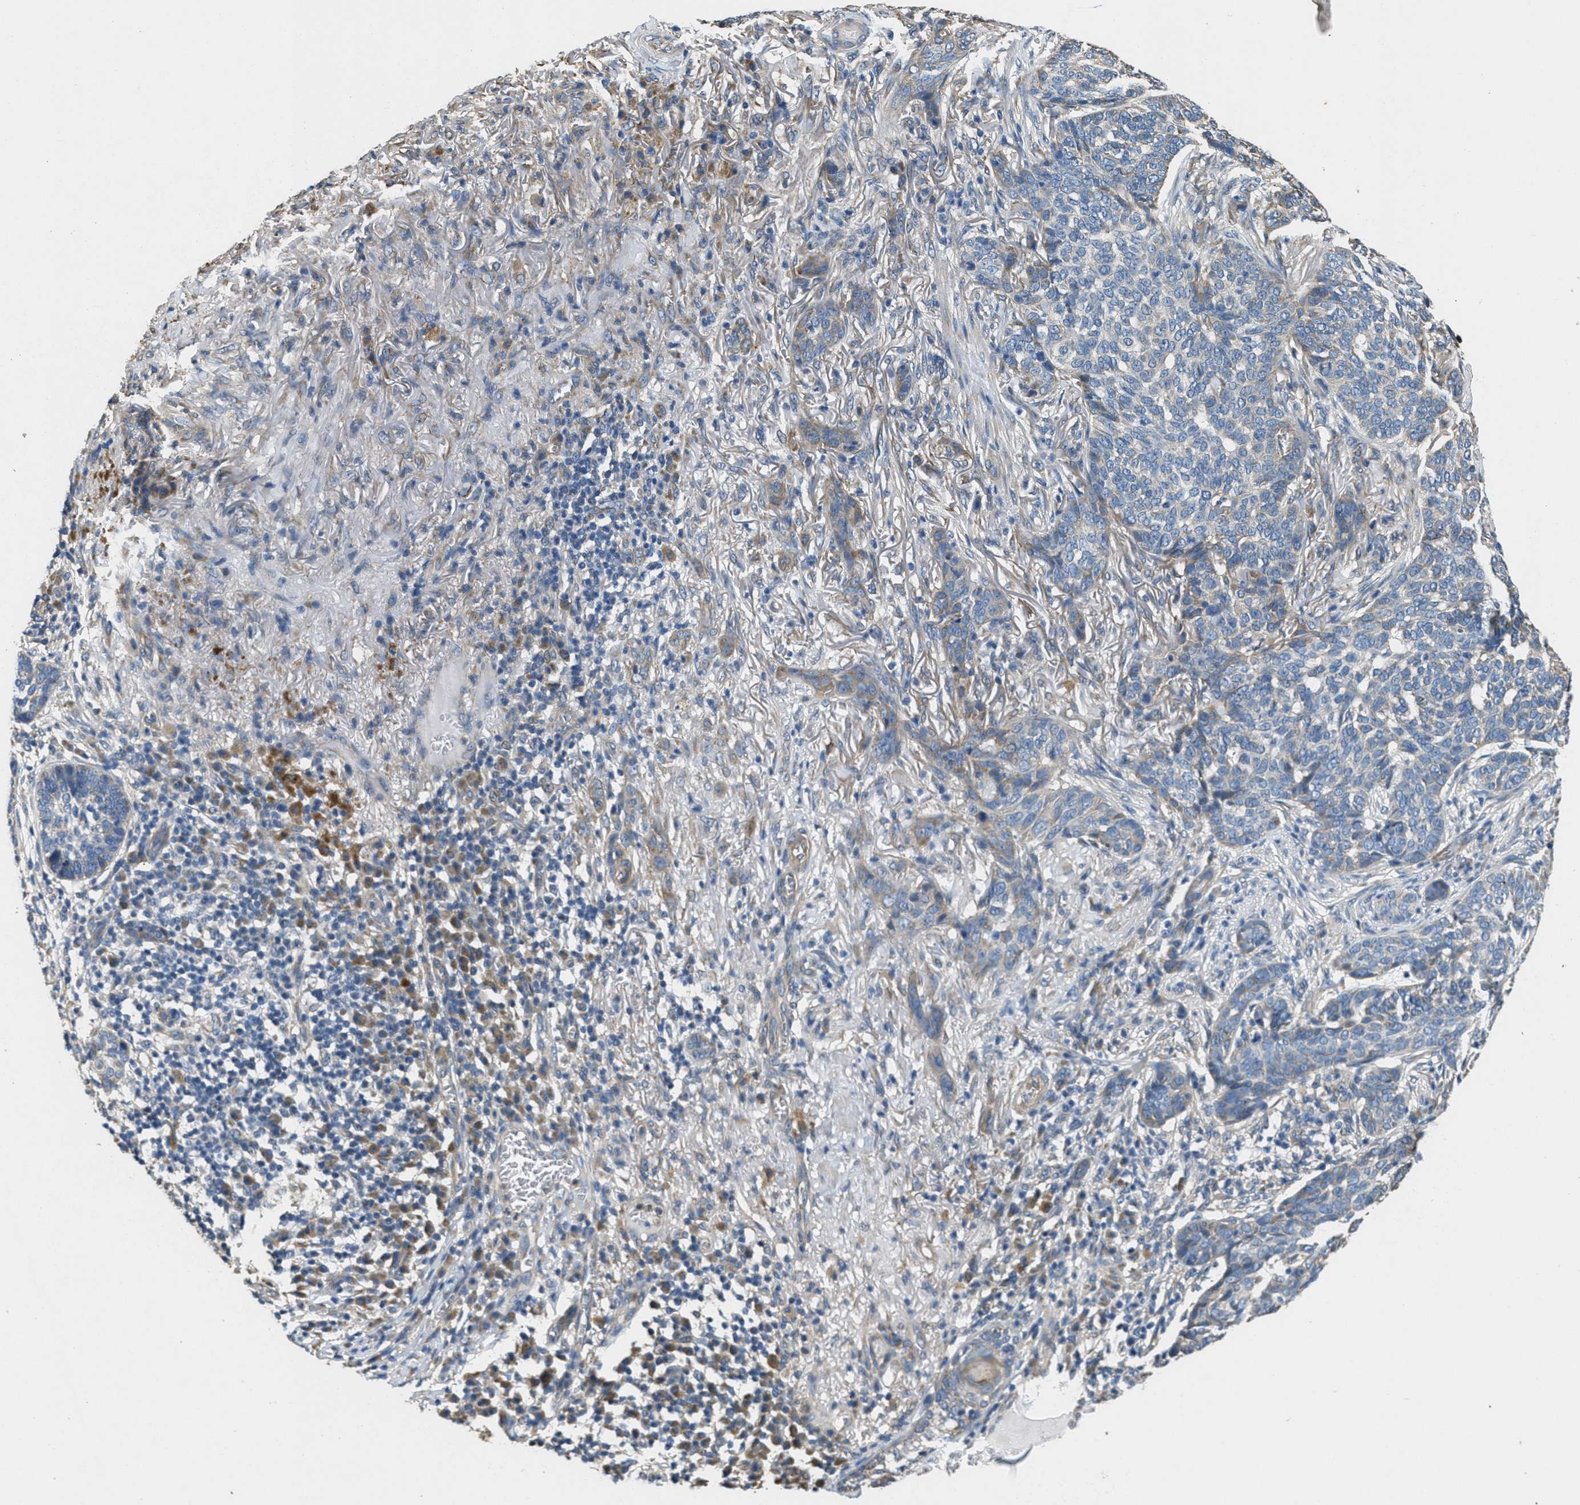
{"staining": {"intensity": "negative", "quantity": "none", "location": "none"}, "tissue": "skin cancer", "cell_type": "Tumor cells", "image_type": "cancer", "snomed": [{"axis": "morphology", "description": "Basal cell carcinoma"}, {"axis": "topography", "description": "Skin"}], "caption": "Immunohistochemistry histopathology image of skin cancer stained for a protein (brown), which displays no expression in tumor cells.", "gene": "TOMM70", "patient": {"sex": "male", "age": 85}}